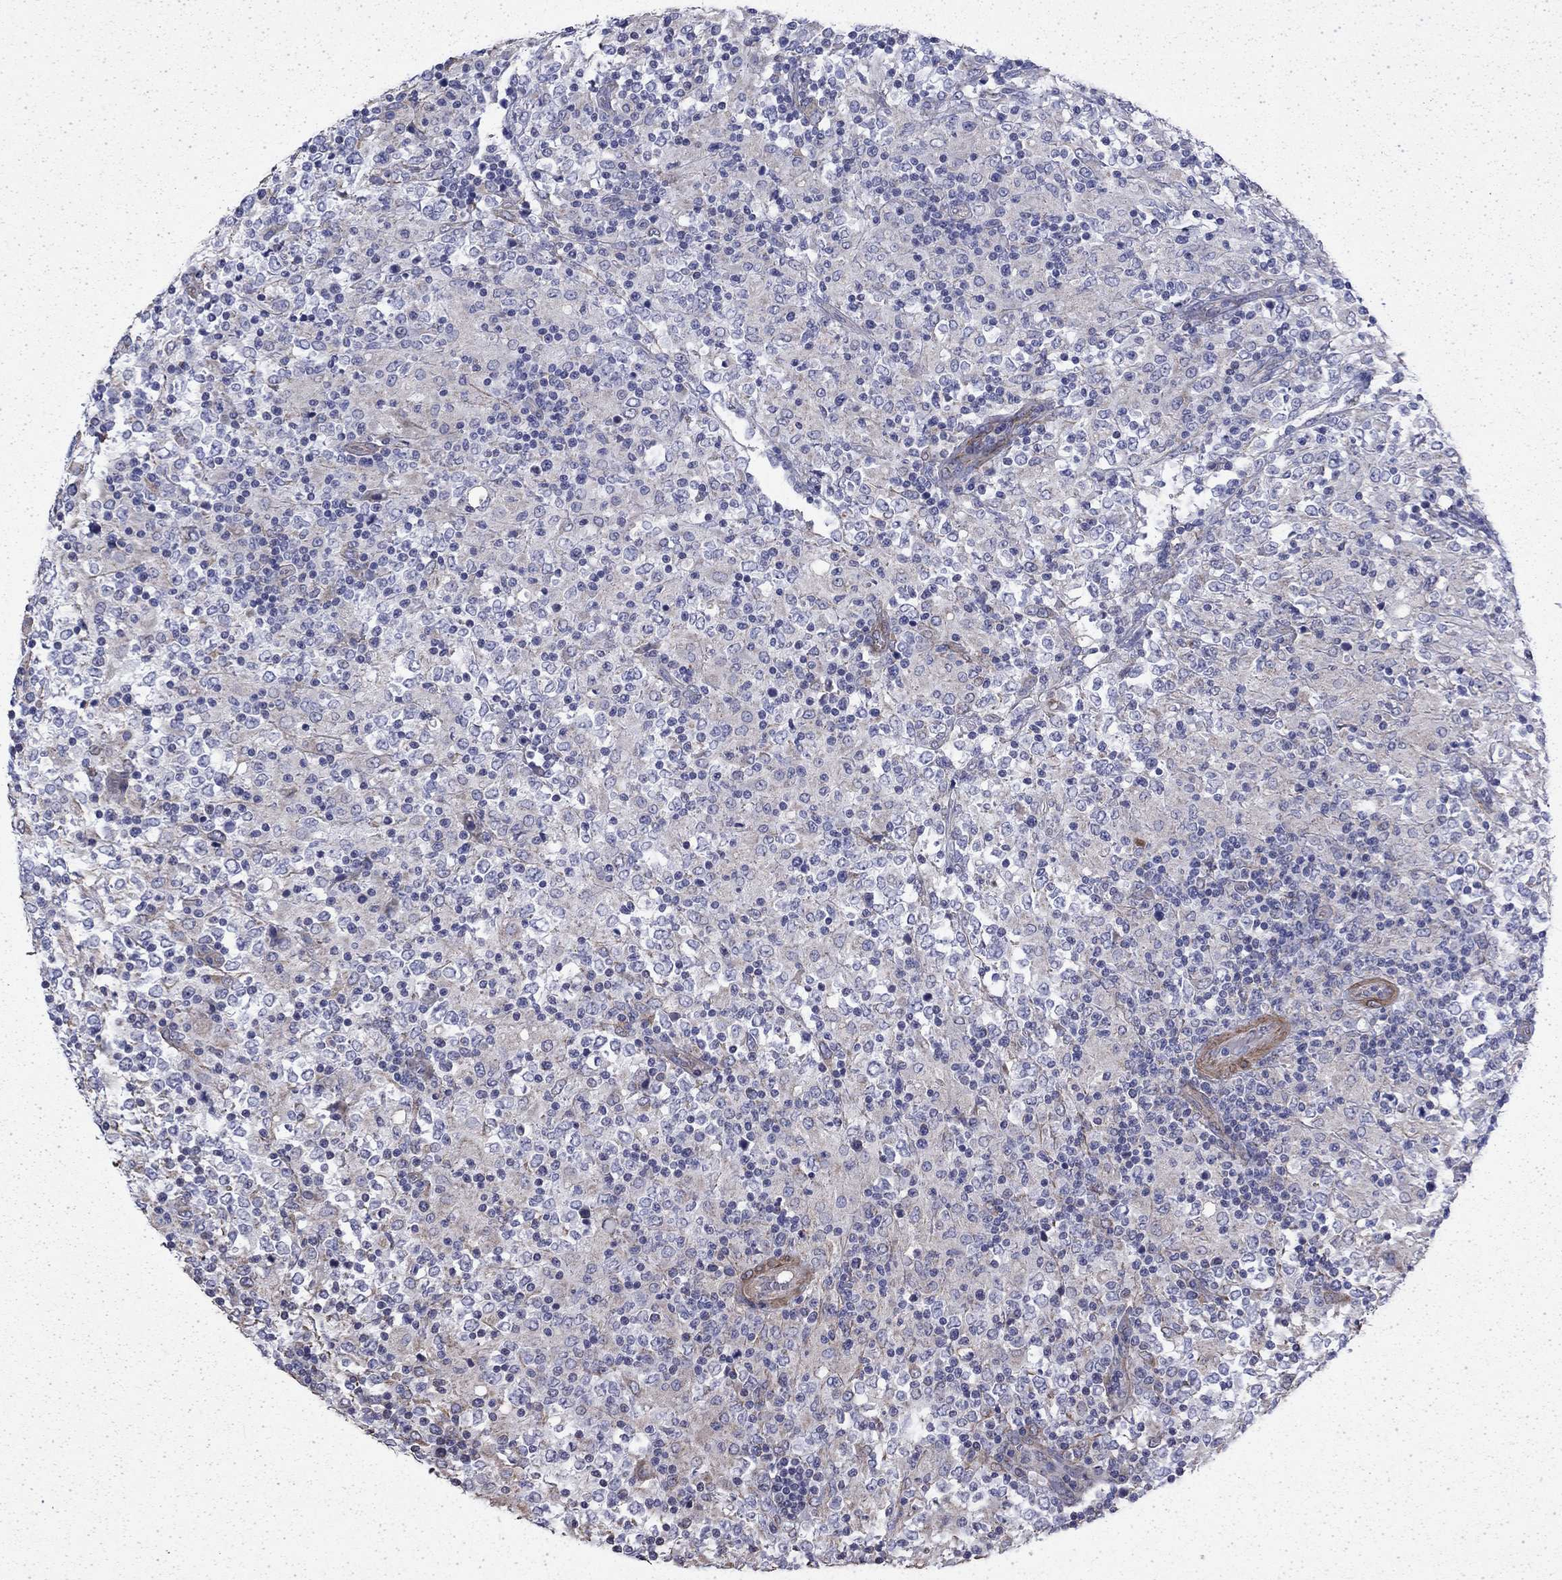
{"staining": {"intensity": "negative", "quantity": "none", "location": "none"}, "tissue": "lymphoma", "cell_type": "Tumor cells", "image_type": "cancer", "snomed": [{"axis": "morphology", "description": "Malignant lymphoma, non-Hodgkin's type, High grade"}, {"axis": "topography", "description": "Lymph node"}], "caption": "A histopathology image of lymphoma stained for a protein reveals no brown staining in tumor cells. The staining was performed using DAB (3,3'-diaminobenzidine) to visualize the protein expression in brown, while the nuclei were stained in blue with hematoxylin (Magnification: 20x).", "gene": "DTNA", "patient": {"sex": "female", "age": 84}}